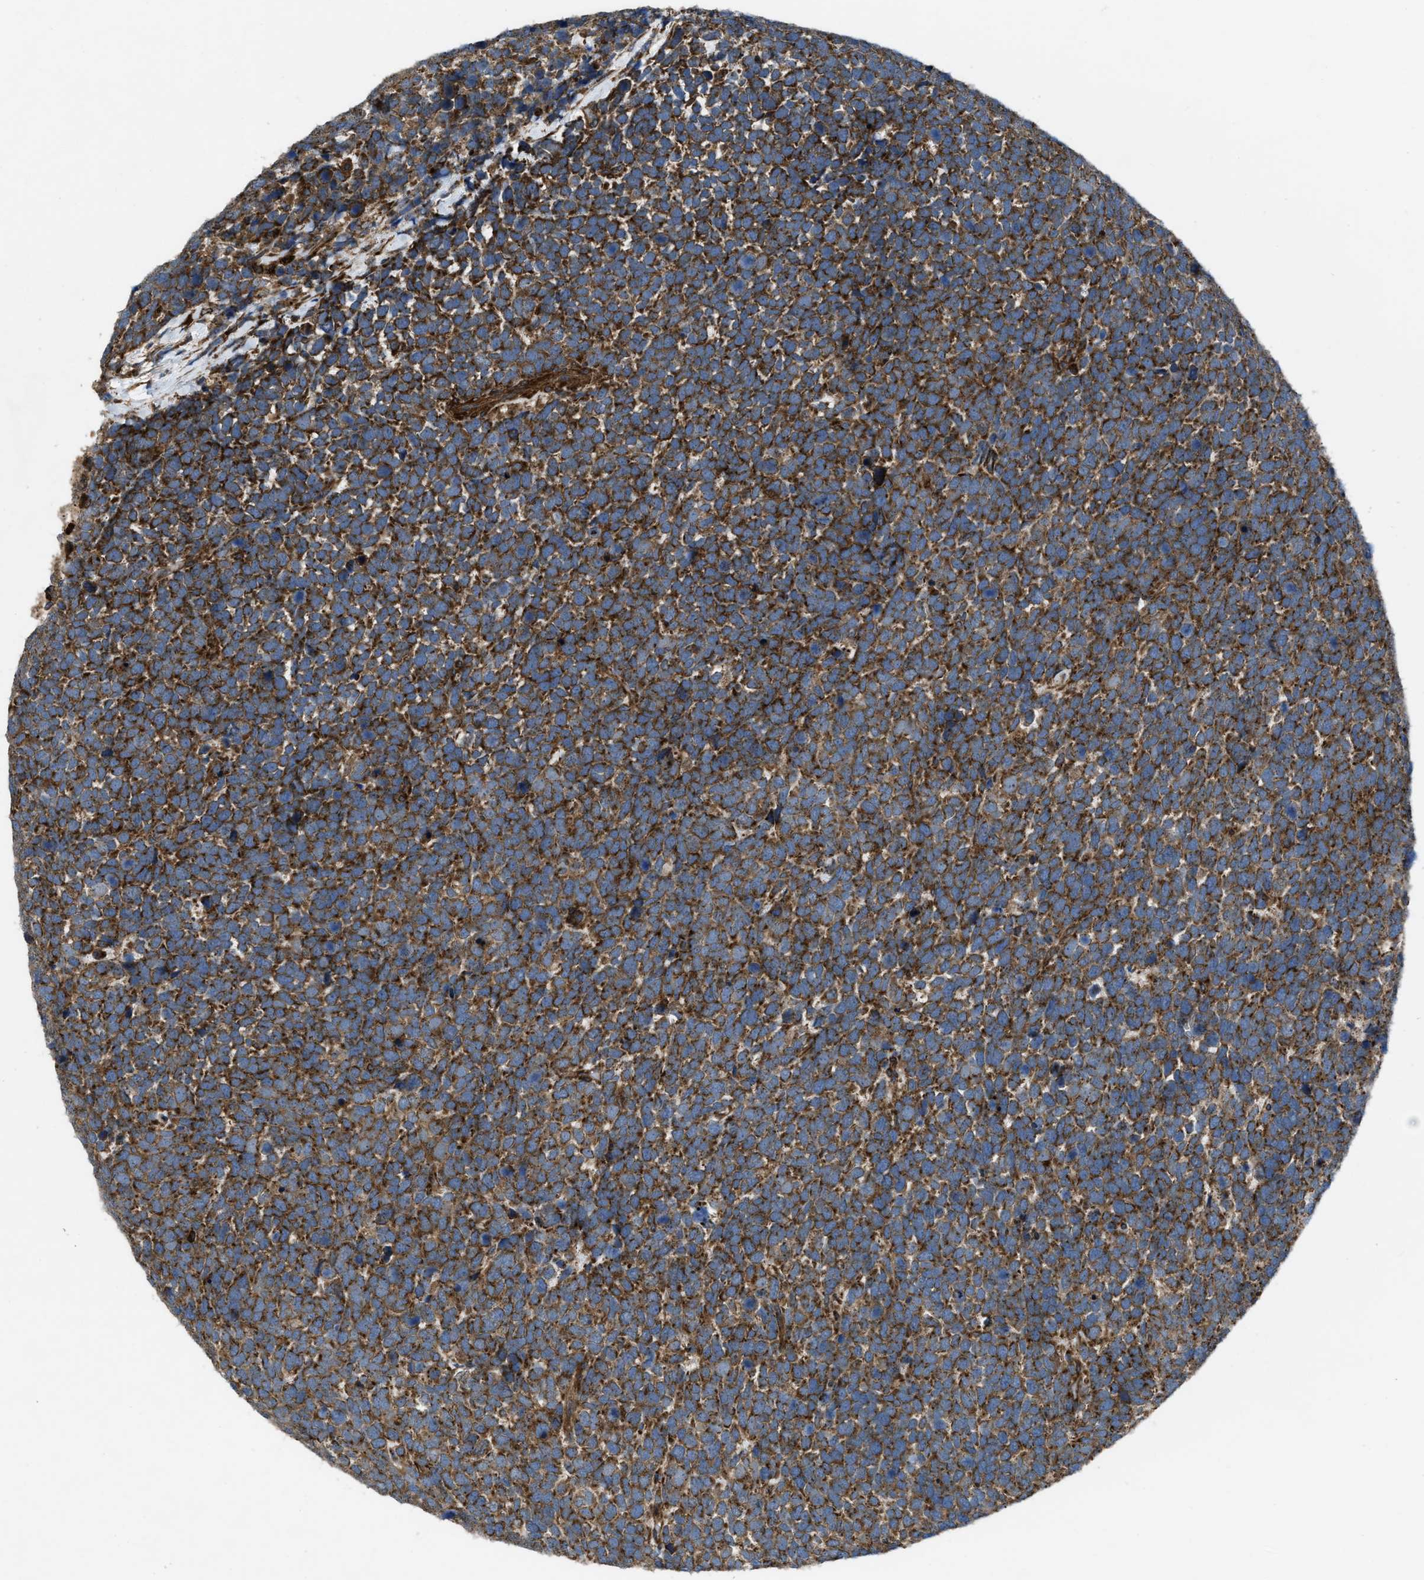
{"staining": {"intensity": "strong", "quantity": ">75%", "location": "cytoplasmic/membranous"}, "tissue": "urothelial cancer", "cell_type": "Tumor cells", "image_type": "cancer", "snomed": [{"axis": "morphology", "description": "Urothelial carcinoma, High grade"}, {"axis": "topography", "description": "Urinary bladder"}], "caption": "This photomicrograph demonstrates IHC staining of urothelial carcinoma (high-grade), with high strong cytoplasmic/membranous expression in about >75% of tumor cells.", "gene": "PER3", "patient": {"sex": "female", "age": 82}}